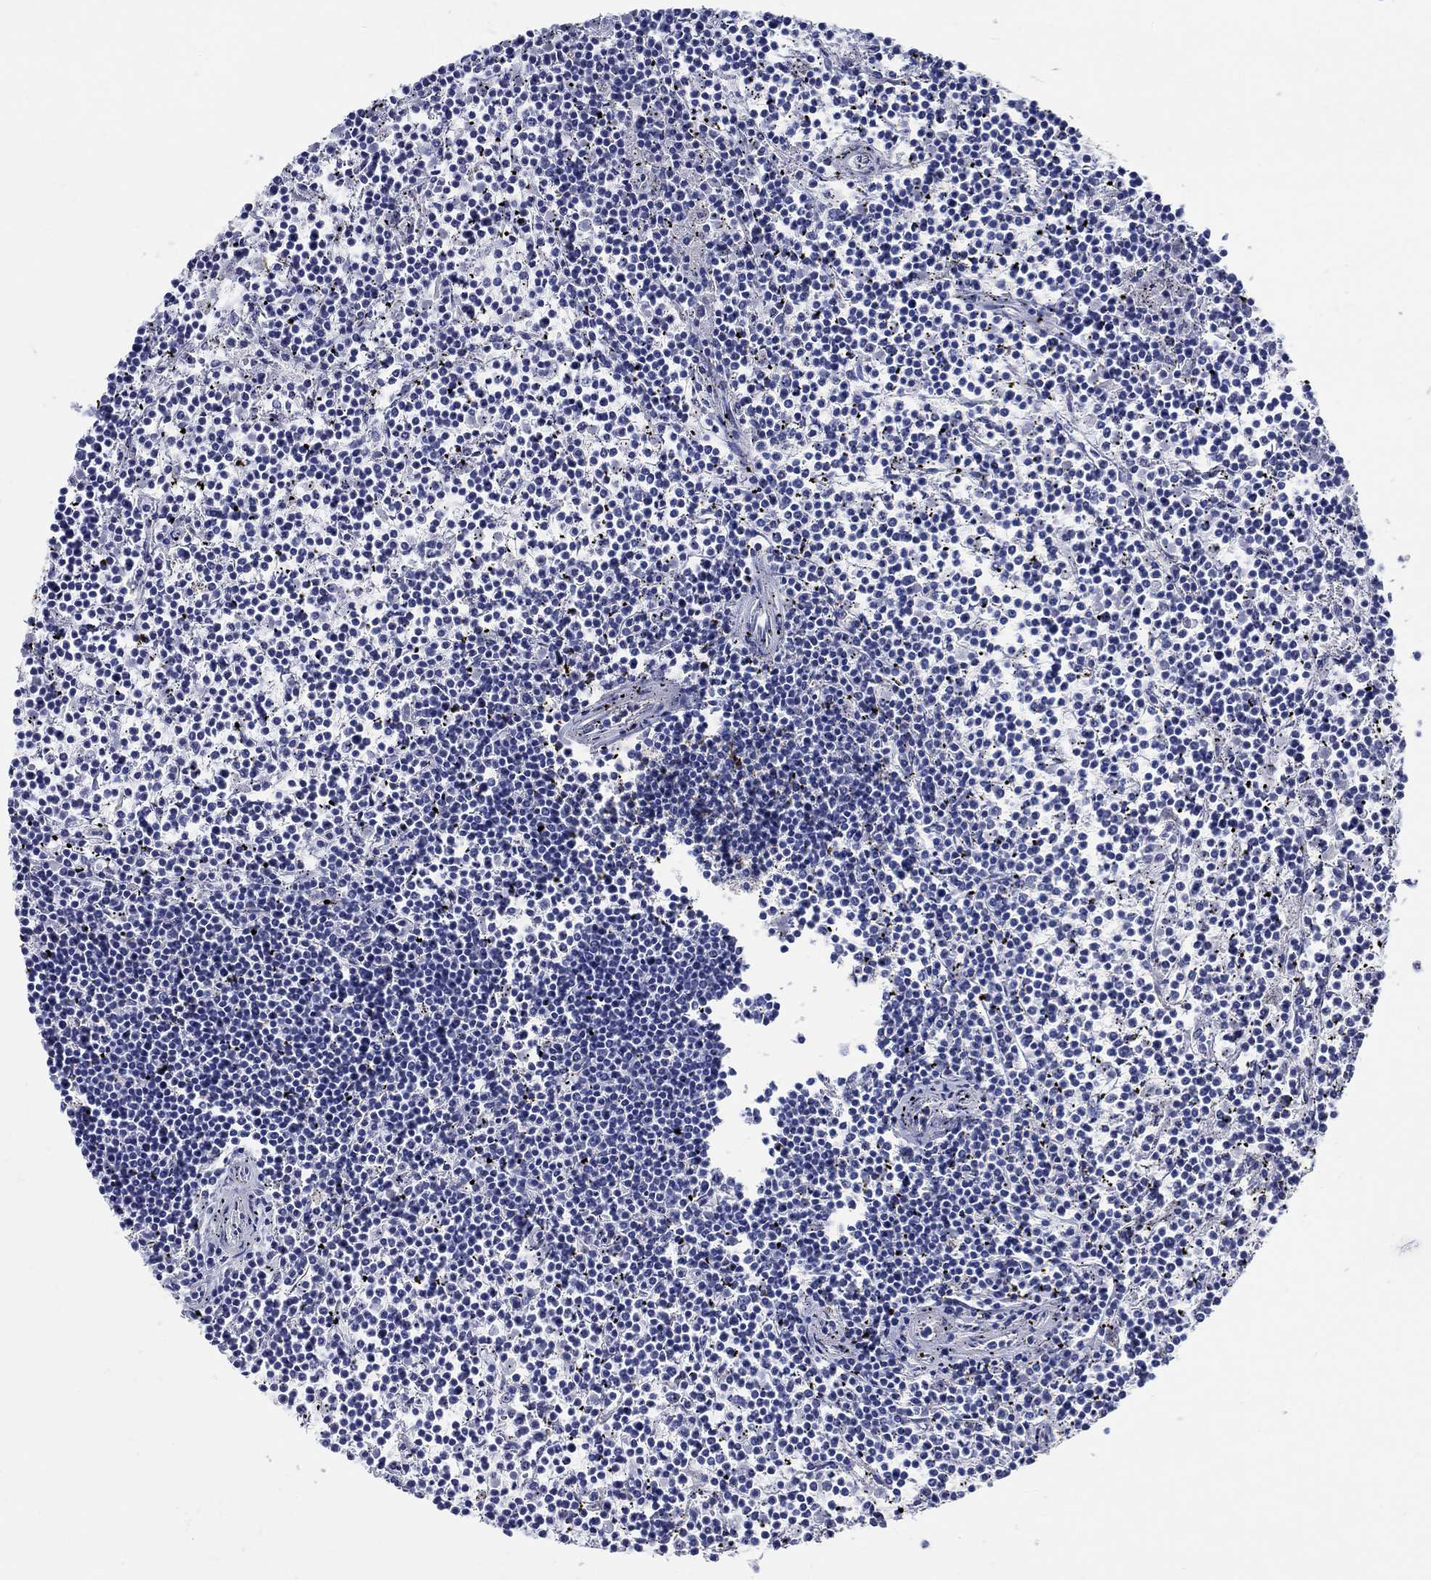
{"staining": {"intensity": "negative", "quantity": "none", "location": "none"}, "tissue": "lymphoma", "cell_type": "Tumor cells", "image_type": "cancer", "snomed": [{"axis": "morphology", "description": "Malignant lymphoma, non-Hodgkin's type, Low grade"}, {"axis": "topography", "description": "Spleen"}], "caption": "Immunohistochemistry (IHC) image of human malignant lymphoma, non-Hodgkin's type (low-grade) stained for a protein (brown), which shows no positivity in tumor cells.", "gene": "RD3L", "patient": {"sex": "female", "age": 19}}